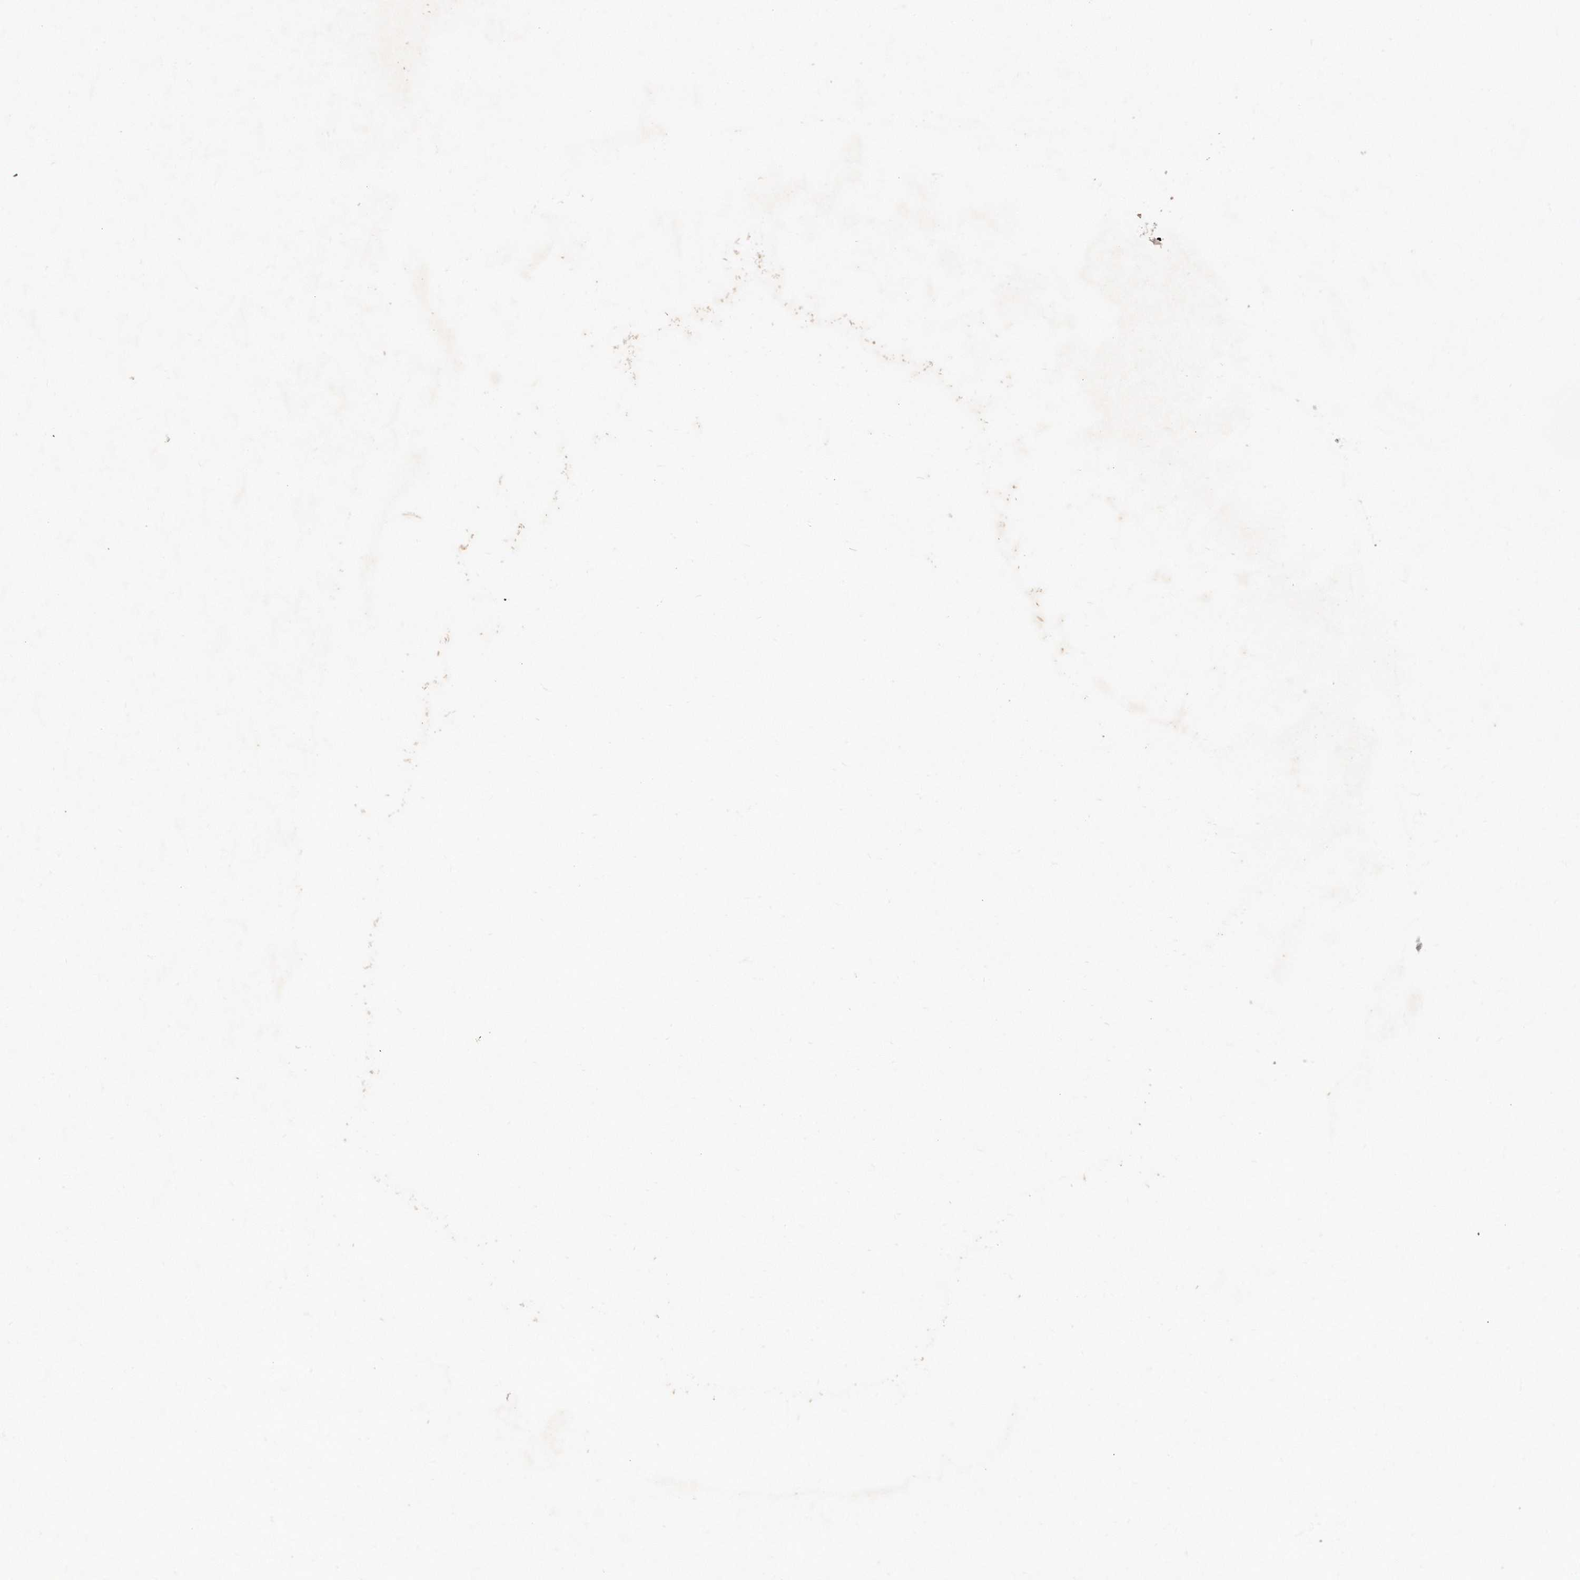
{"staining": {"intensity": "negative", "quantity": "none", "location": "none"}, "tissue": "glioma", "cell_type": "Tumor cells", "image_type": "cancer", "snomed": [{"axis": "morphology", "description": "Normal tissue, NOS"}, {"axis": "morphology", "description": "Glioma, malignant, High grade"}, {"axis": "topography", "description": "Cerebral cortex"}], "caption": "DAB immunohistochemical staining of human glioma demonstrates no significant positivity in tumor cells.", "gene": "TTLL4", "patient": {"sex": "male", "age": 77}}